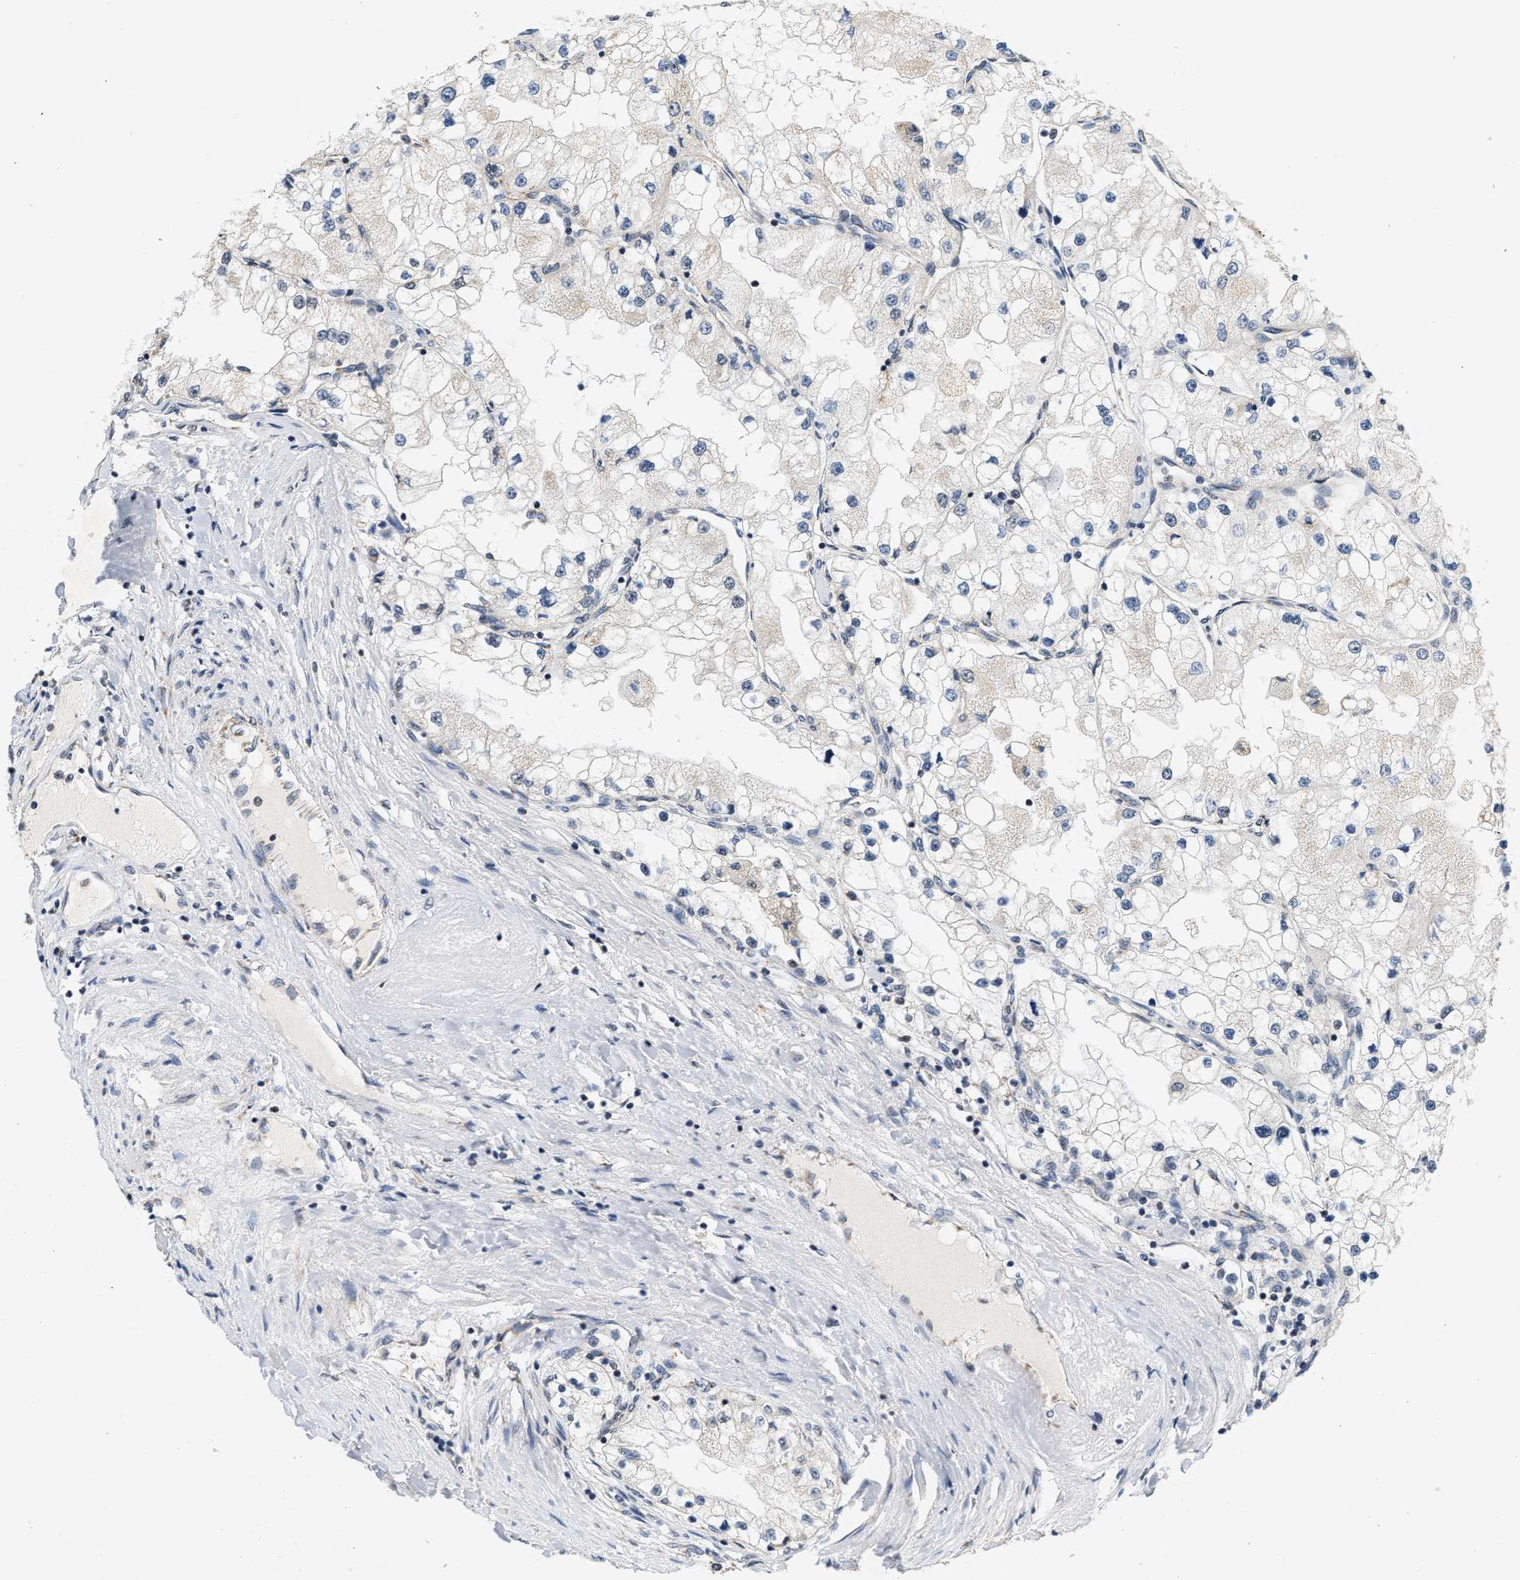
{"staining": {"intensity": "negative", "quantity": "none", "location": "none"}, "tissue": "renal cancer", "cell_type": "Tumor cells", "image_type": "cancer", "snomed": [{"axis": "morphology", "description": "Adenocarcinoma, NOS"}, {"axis": "topography", "description": "Kidney"}], "caption": "Photomicrograph shows no protein positivity in tumor cells of renal cancer (adenocarcinoma) tissue.", "gene": "GIGYF1", "patient": {"sex": "male", "age": 68}}